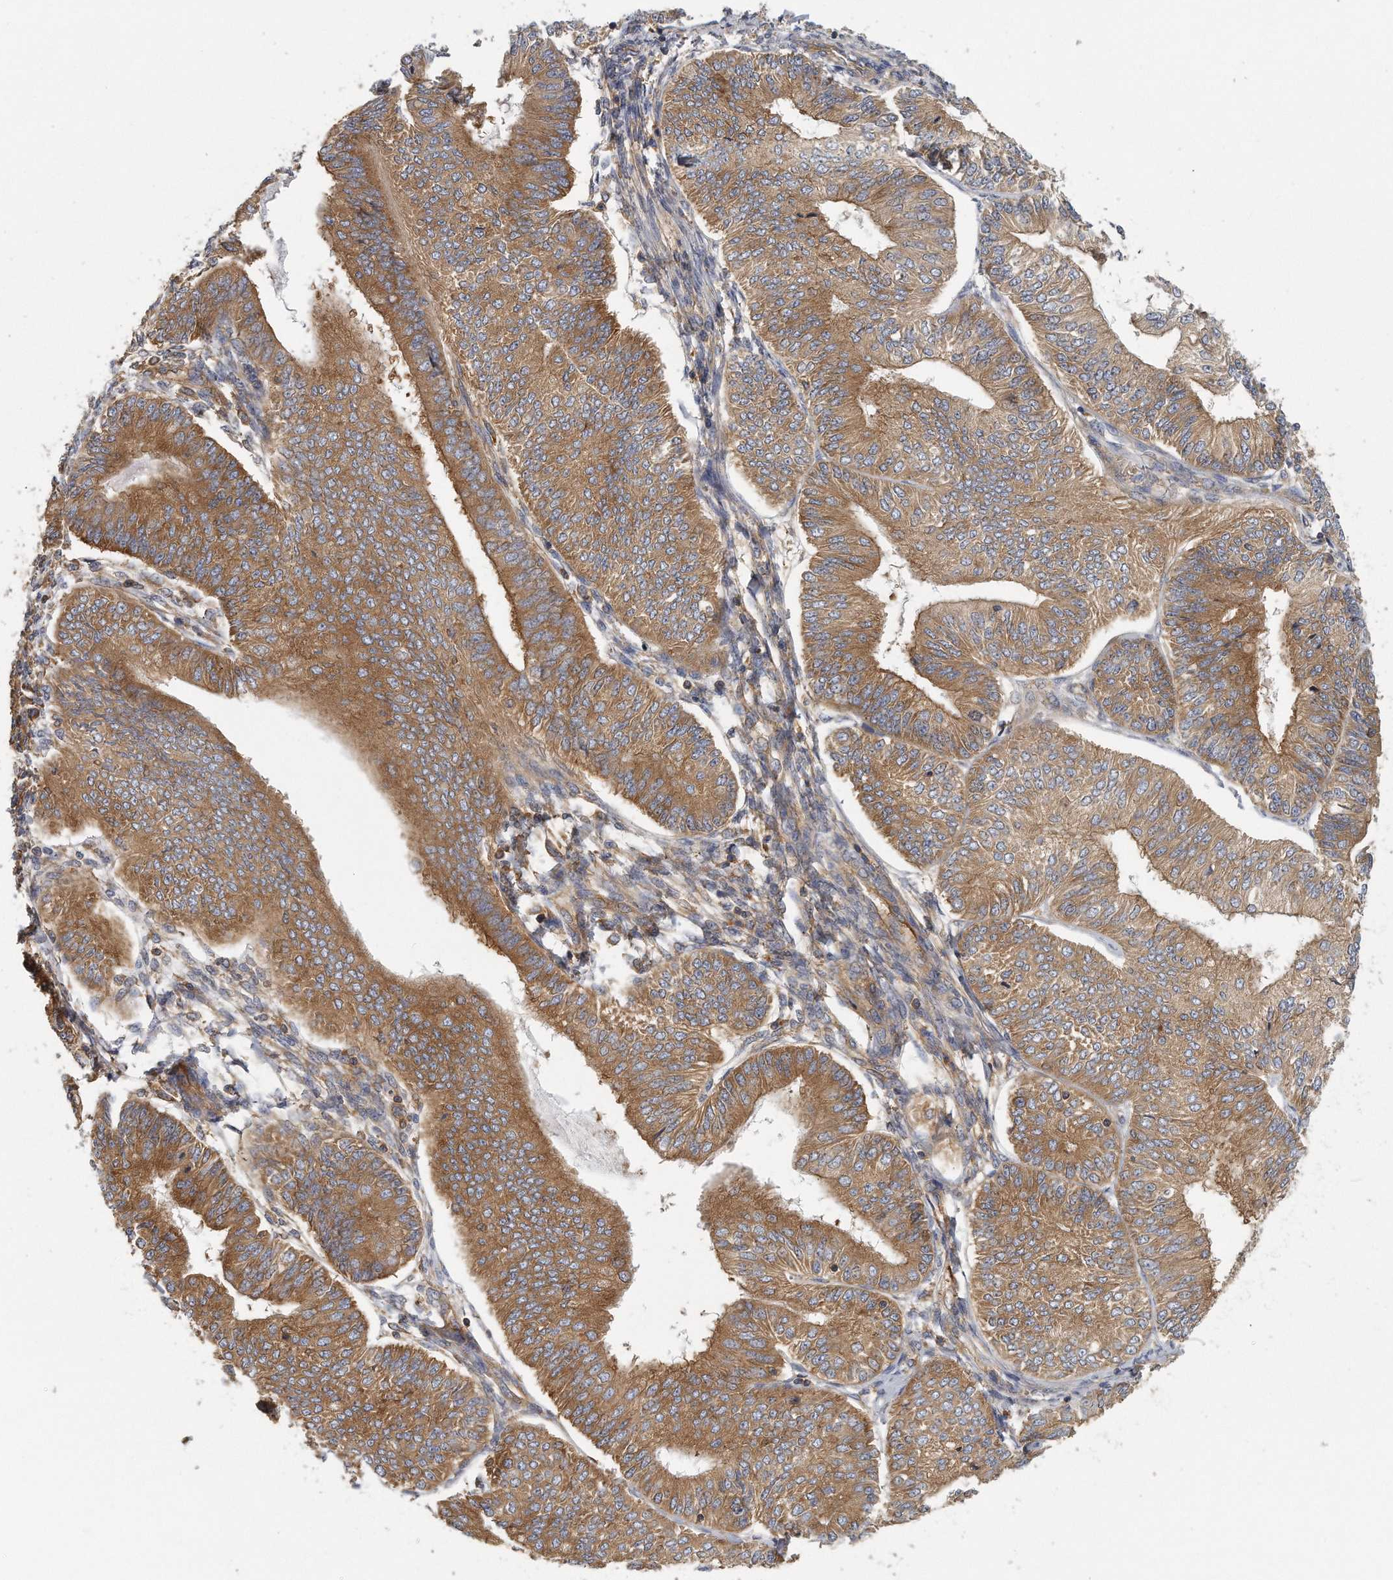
{"staining": {"intensity": "moderate", "quantity": ">75%", "location": "cytoplasmic/membranous"}, "tissue": "endometrial cancer", "cell_type": "Tumor cells", "image_type": "cancer", "snomed": [{"axis": "morphology", "description": "Adenocarcinoma, NOS"}, {"axis": "topography", "description": "Endometrium"}], "caption": "IHC histopathology image of endometrial cancer stained for a protein (brown), which reveals medium levels of moderate cytoplasmic/membranous positivity in about >75% of tumor cells.", "gene": "EIF3I", "patient": {"sex": "female", "age": 58}}